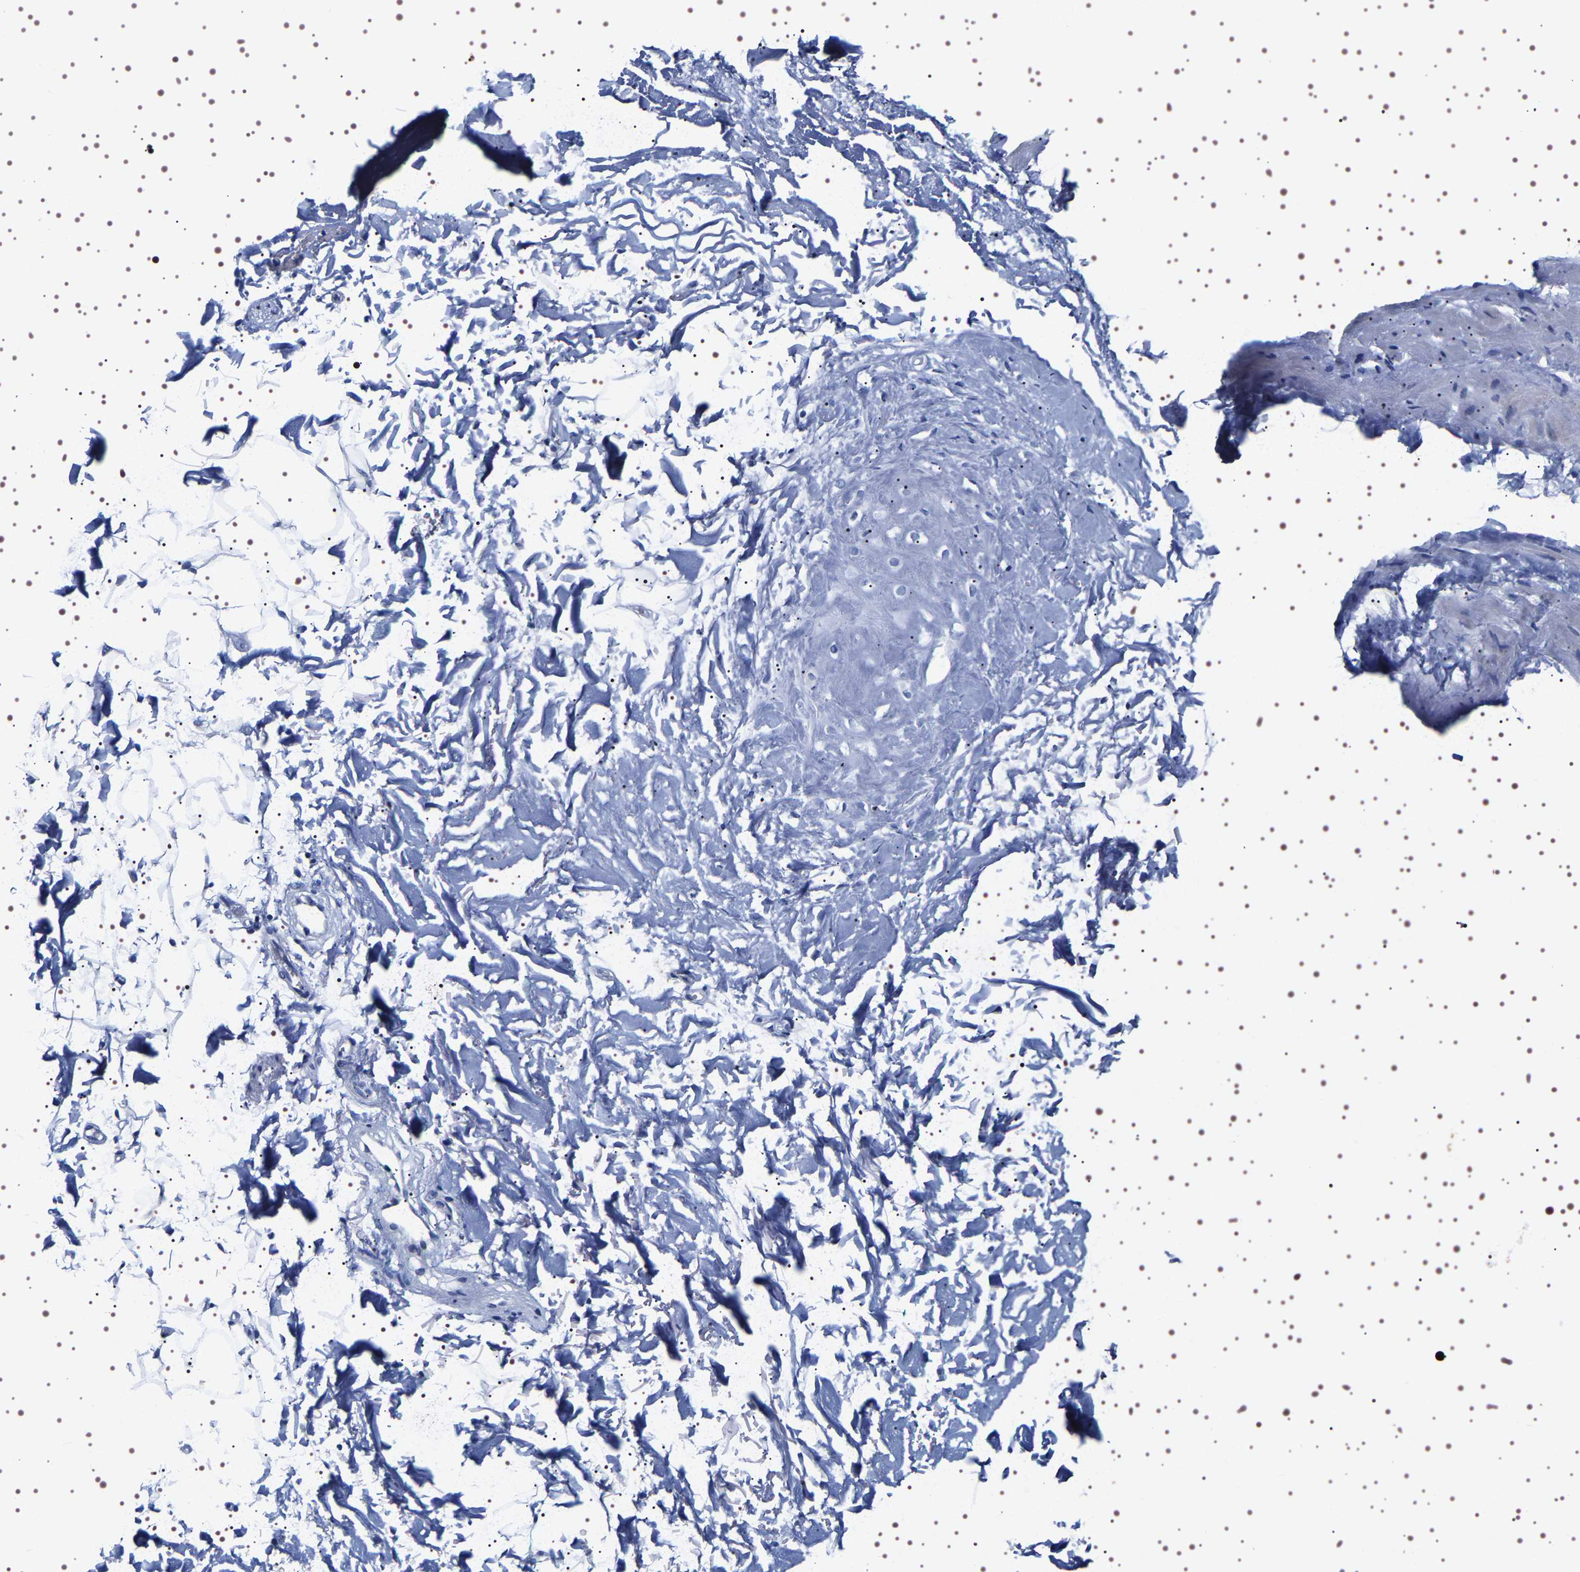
{"staining": {"intensity": "negative", "quantity": "none", "location": "none"}, "tissue": "adipose tissue", "cell_type": "Adipocytes", "image_type": "normal", "snomed": [{"axis": "morphology", "description": "Normal tissue, NOS"}, {"axis": "topography", "description": "Cartilage tissue"}, {"axis": "topography", "description": "Bronchus"}], "caption": "DAB immunohistochemical staining of normal human adipose tissue reveals no significant expression in adipocytes. The staining was performed using DAB to visualize the protein expression in brown, while the nuclei were stained in blue with hematoxylin (Magnification: 20x).", "gene": "UBQLN3", "patient": {"sex": "female", "age": 73}}